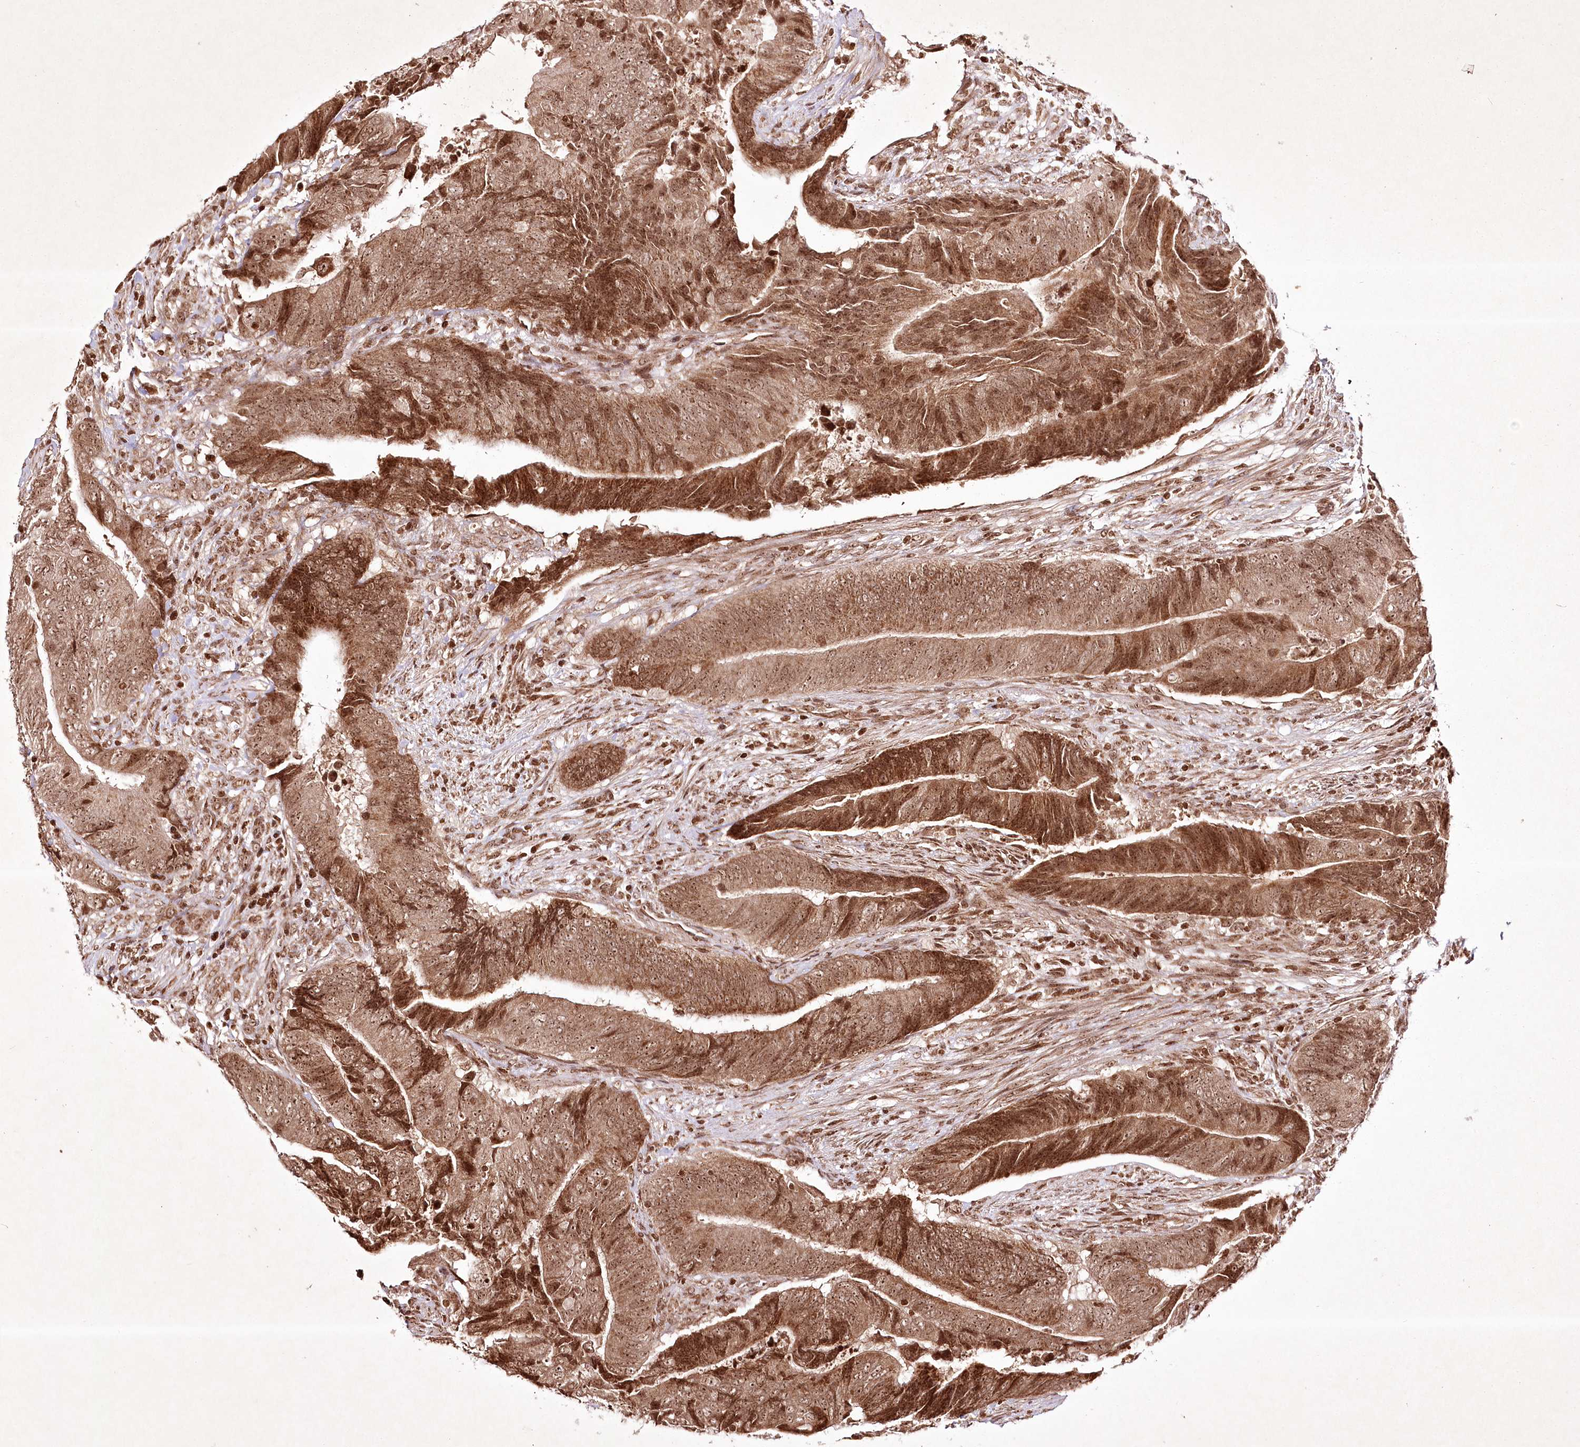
{"staining": {"intensity": "moderate", "quantity": ">75%", "location": "cytoplasmic/membranous,nuclear"}, "tissue": "colorectal cancer", "cell_type": "Tumor cells", "image_type": "cancer", "snomed": [{"axis": "morphology", "description": "Normal tissue, NOS"}, {"axis": "morphology", "description": "Adenocarcinoma, NOS"}, {"axis": "topography", "description": "Colon"}], "caption": "A photomicrograph showing moderate cytoplasmic/membranous and nuclear staining in about >75% of tumor cells in colorectal cancer (adenocarcinoma), as visualized by brown immunohistochemical staining.", "gene": "CARM1", "patient": {"sex": "male", "age": 56}}